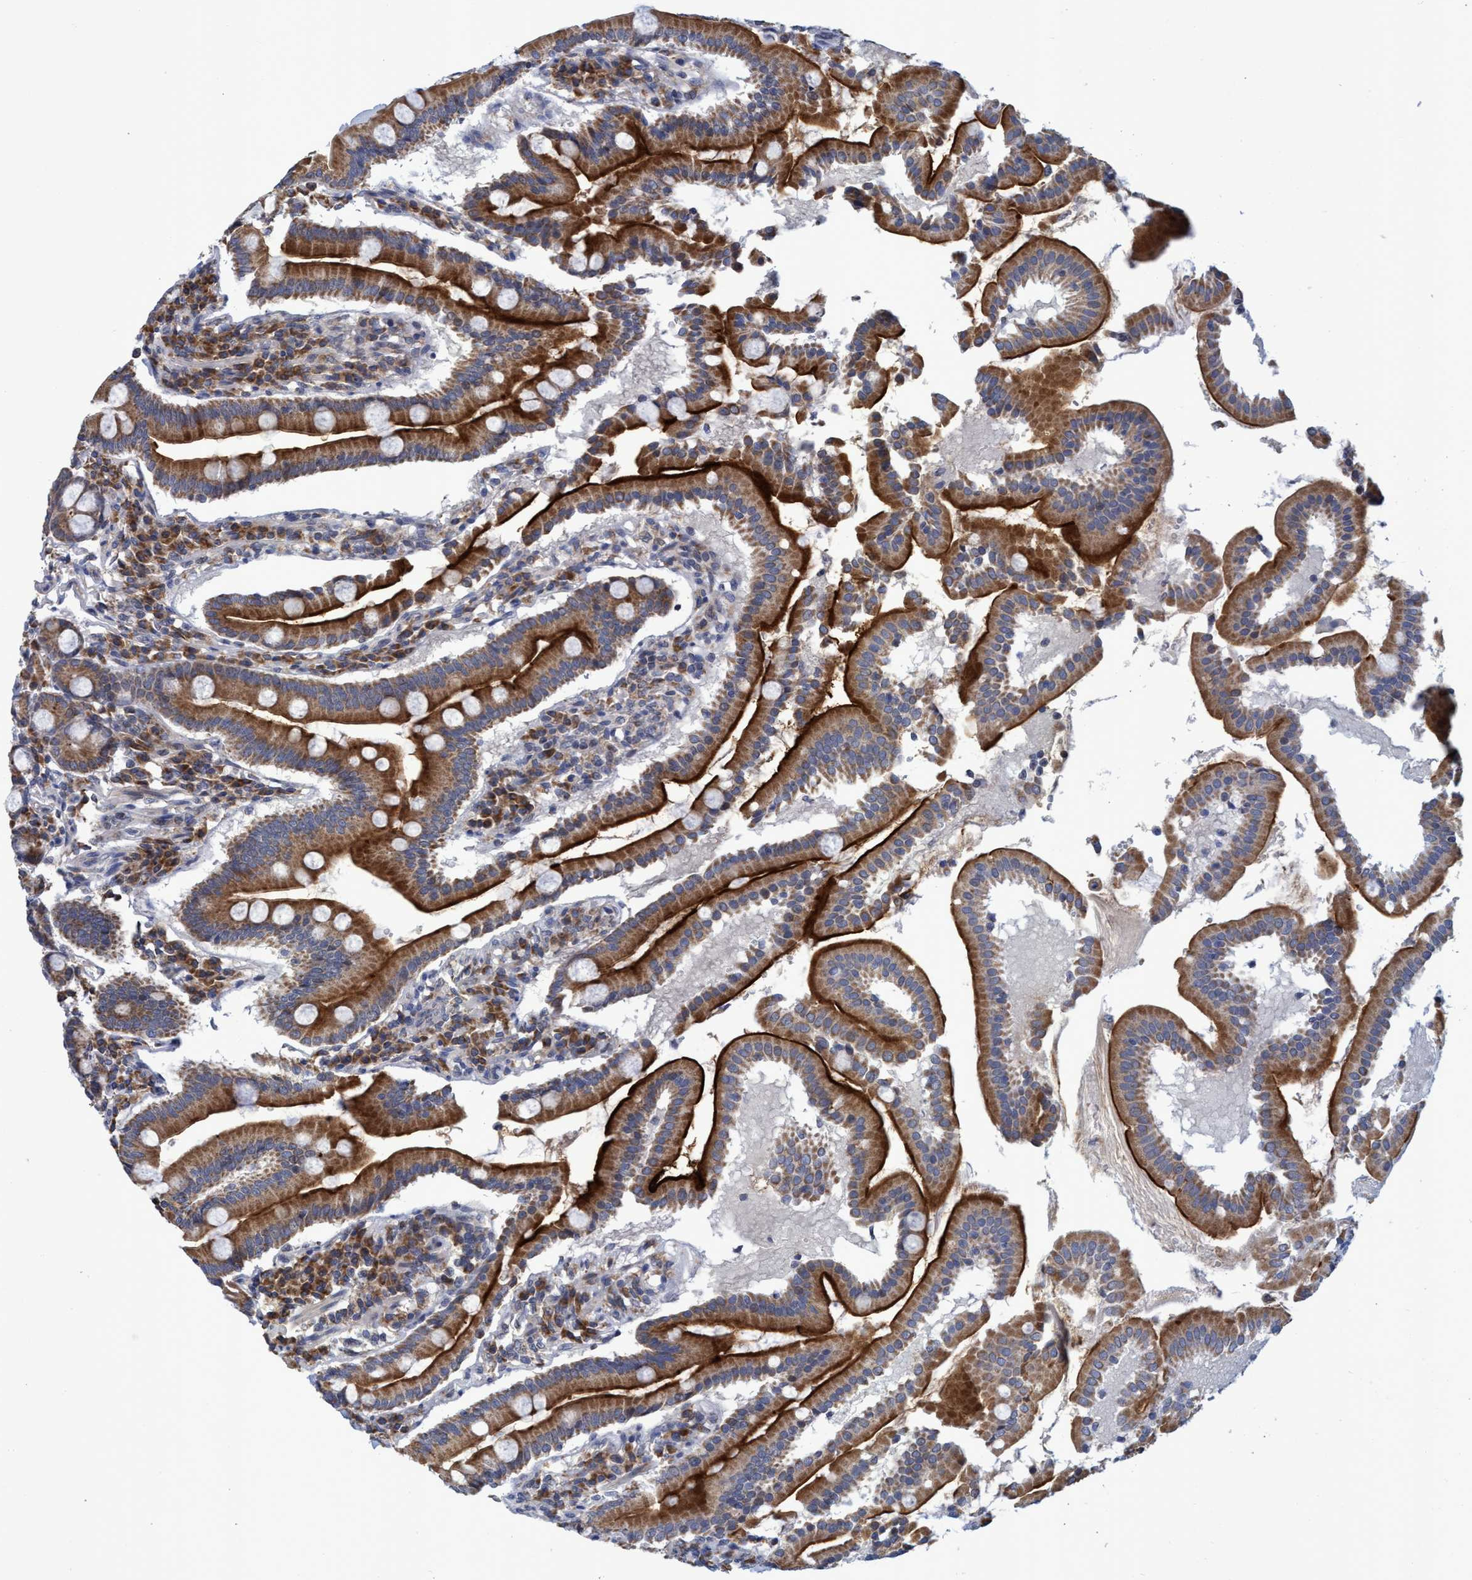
{"staining": {"intensity": "strong", "quantity": ">75%", "location": "cytoplasmic/membranous"}, "tissue": "duodenum", "cell_type": "Glandular cells", "image_type": "normal", "snomed": [{"axis": "morphology", "description": "Normal tissue, NOS"}, {"axis": "topography", "description": "Duodenum"}], "caption": "Immunohistochemical staining of normal human duodenum reveals strong cytoplasmic/membranous protein expression in about >75% of glandular cells.", "gene": "NAT16", "patient": {"sex": "male", "age": 50}}